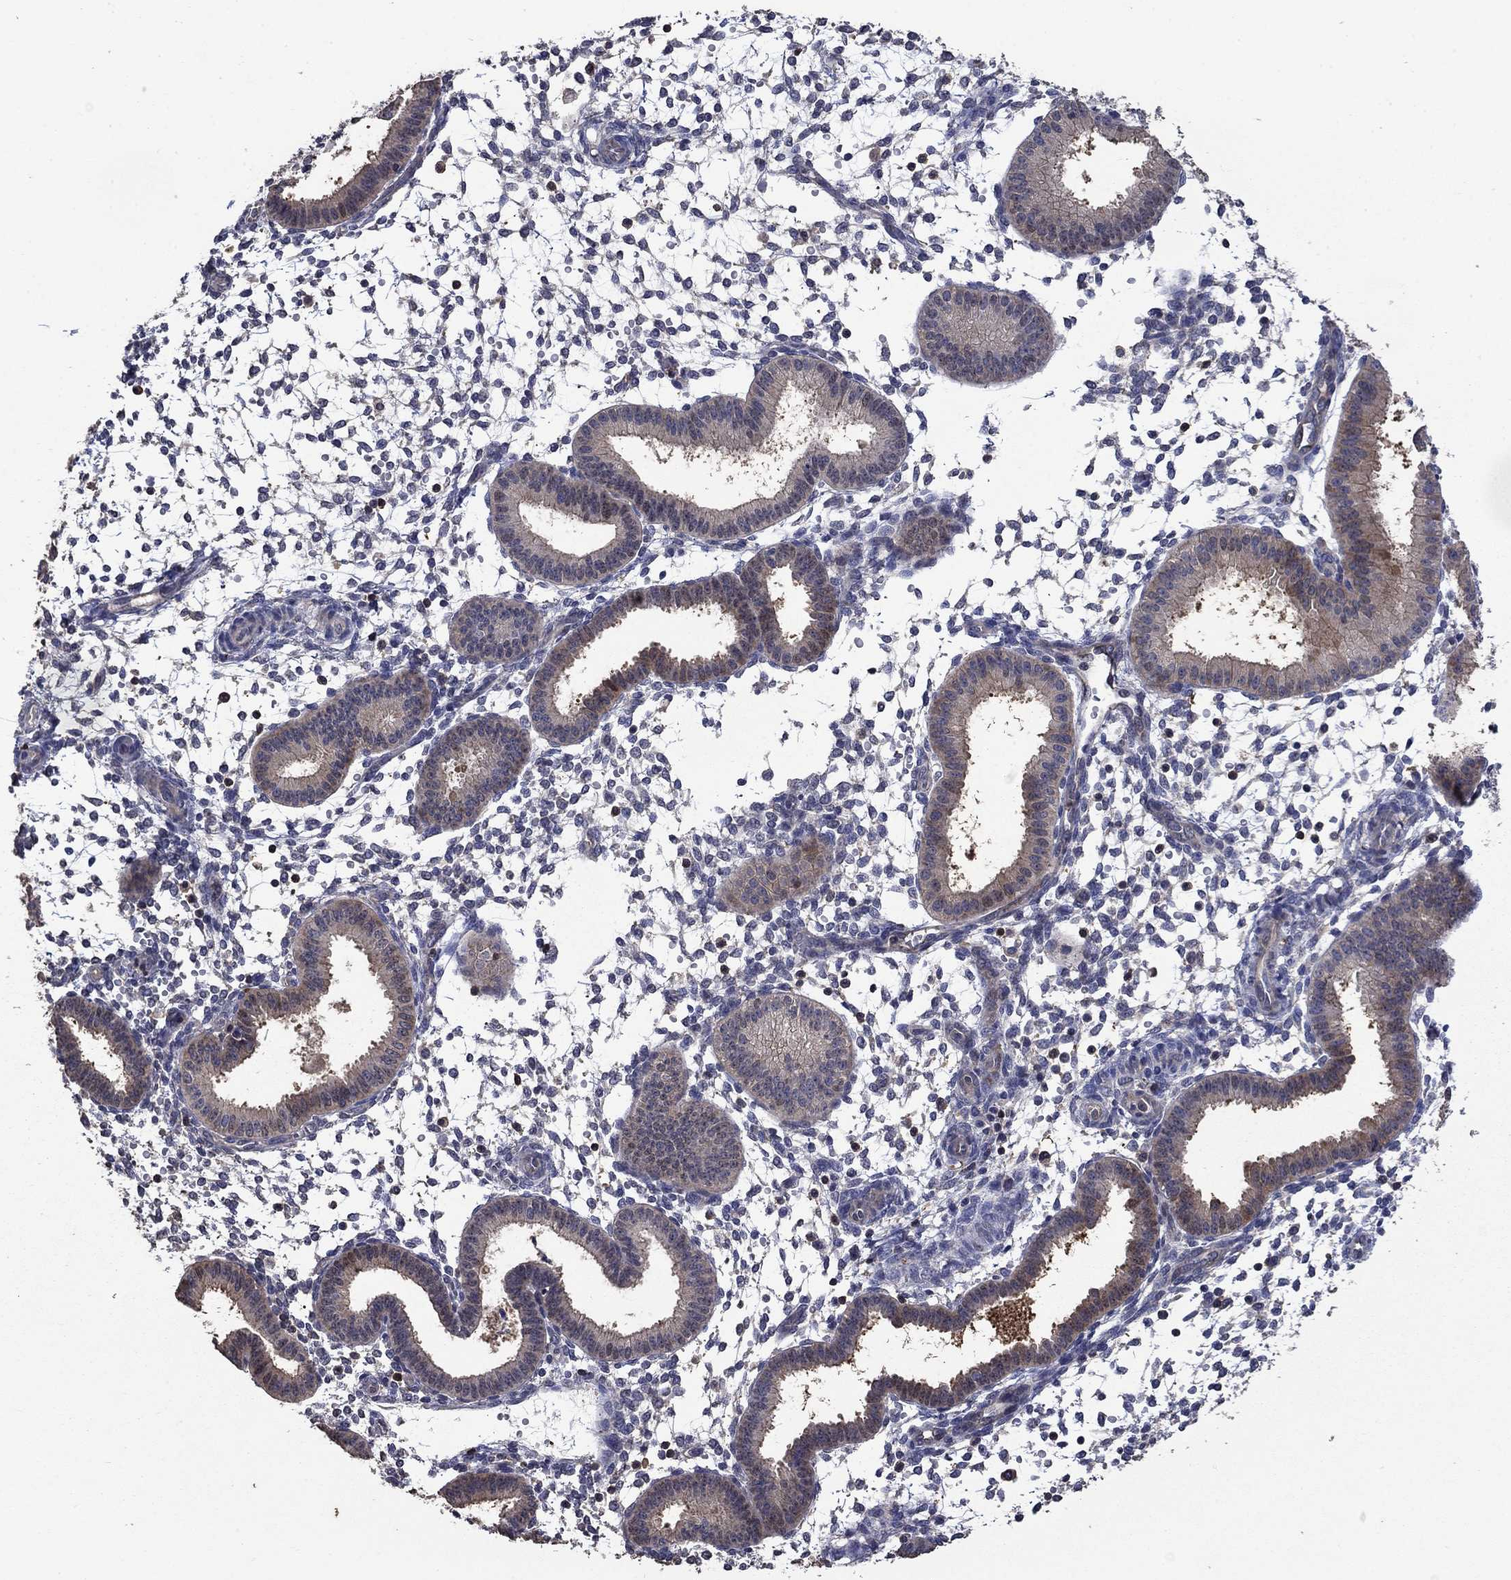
{"staining": {"intensity": "negative", "quantity": "none", "location": "none"}, "tissue": "endometrium", "cell_type": "Cells in endometrial stroma", "image_type": "normal", "snomed": [{"axis": "morphology", "description": "Normal tissue, NOS"}, {"axis": "topography", "description": "Endometrium"}], "caption": "High magnification brightfield microscopy of benign endometrium stained with DAB (brown) and counterstained with hematoxylin (blue): cells in endometrial stroma show no significant positivity.", "gene": "DVL1", "patient": {"sex": "female", "age": 43}}